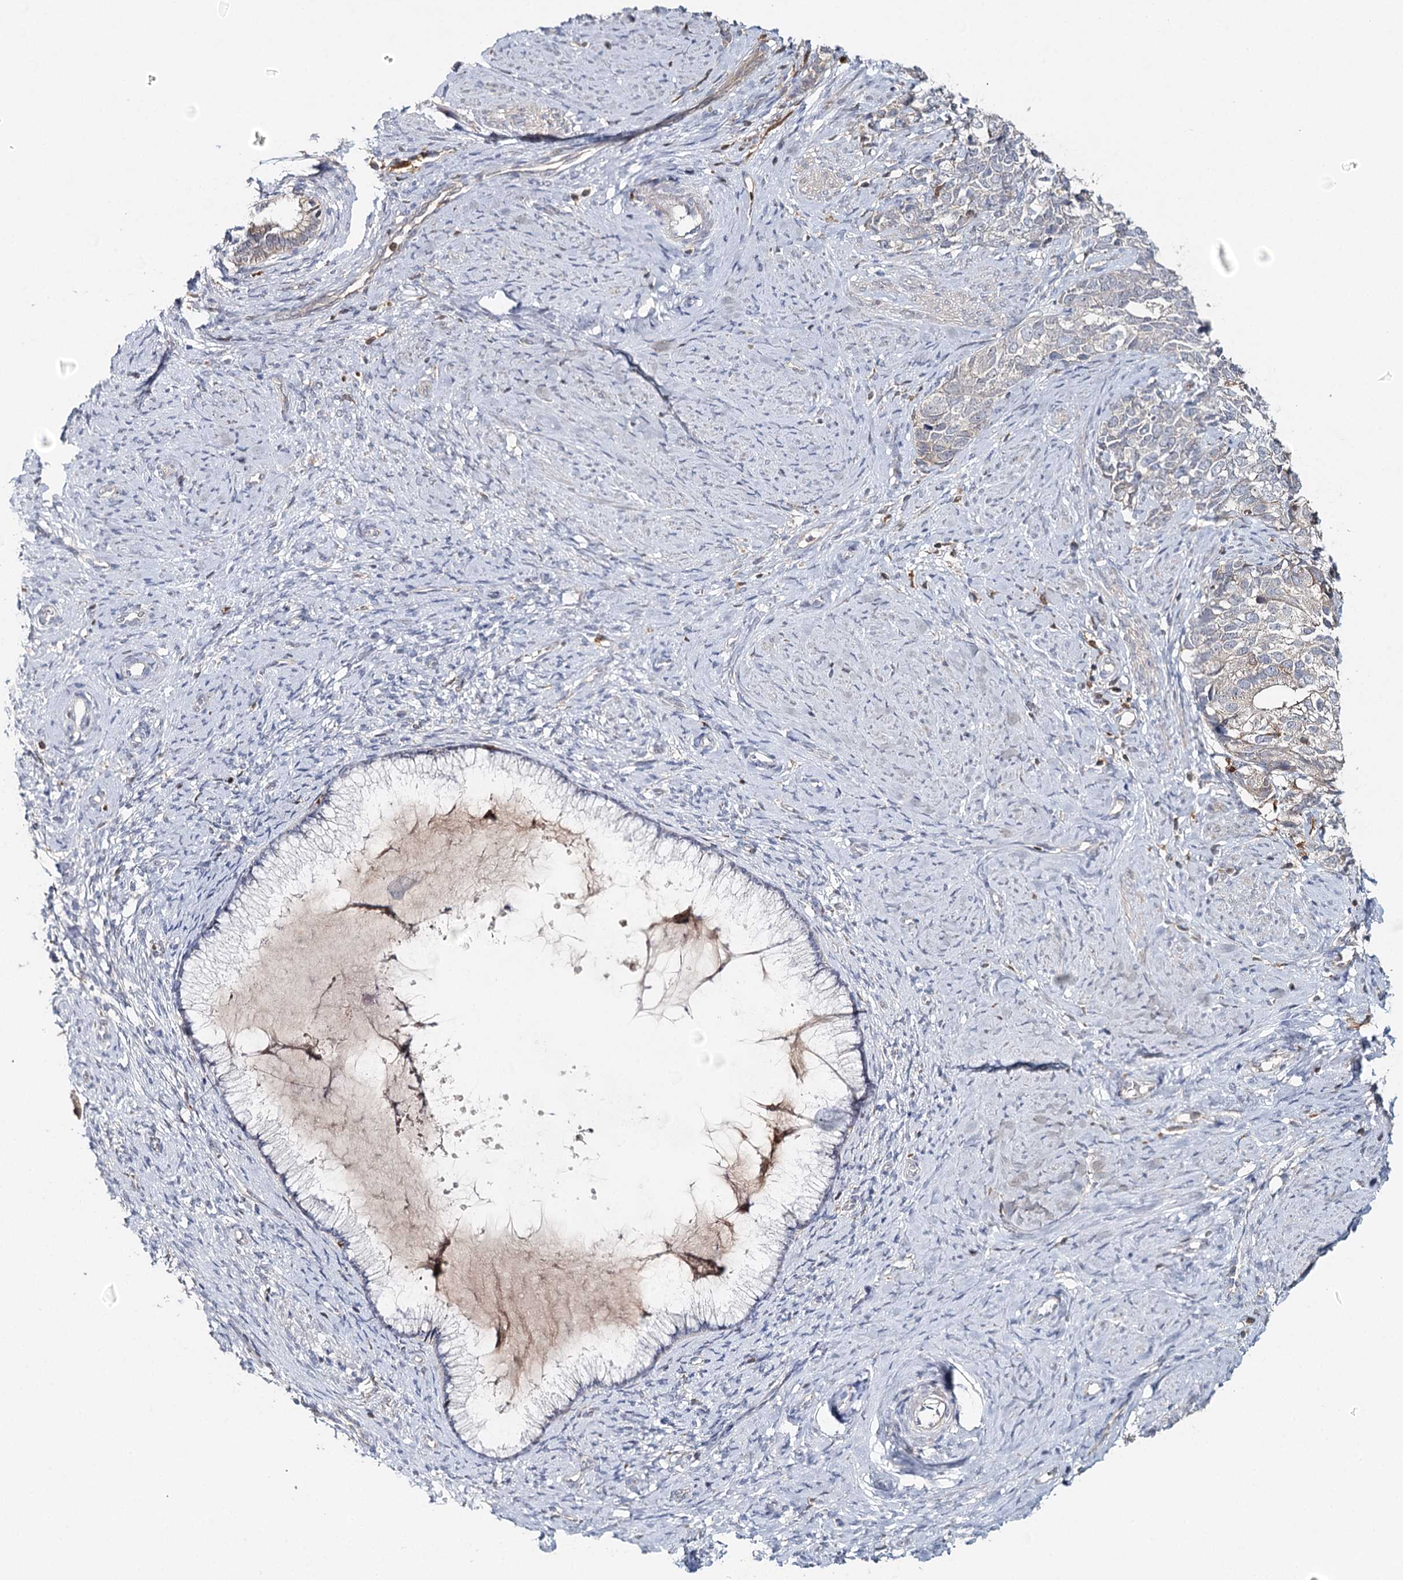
{"staining": {"intensity": "negative", "quantity": "none", "location": "none"}, "tissue": "cervical cancer", "cell_type": "Tumor cells", "image_type": "cancer", "snomed": [{"axis": "morphology", "description": "Squamous cell carcinoma, NOS"}, {"axis": "topography", "description": "Cervix"}], "caption": "Cervical cancer was stained to show a protein in brown. There is no significant staining in tumor cells. The staining is performed using DAB brown chromogen with nuclei counter-stained in using hematoxylin.", "gene": "SLC41A2", "patient": {"sex": "female", "age": 63}}